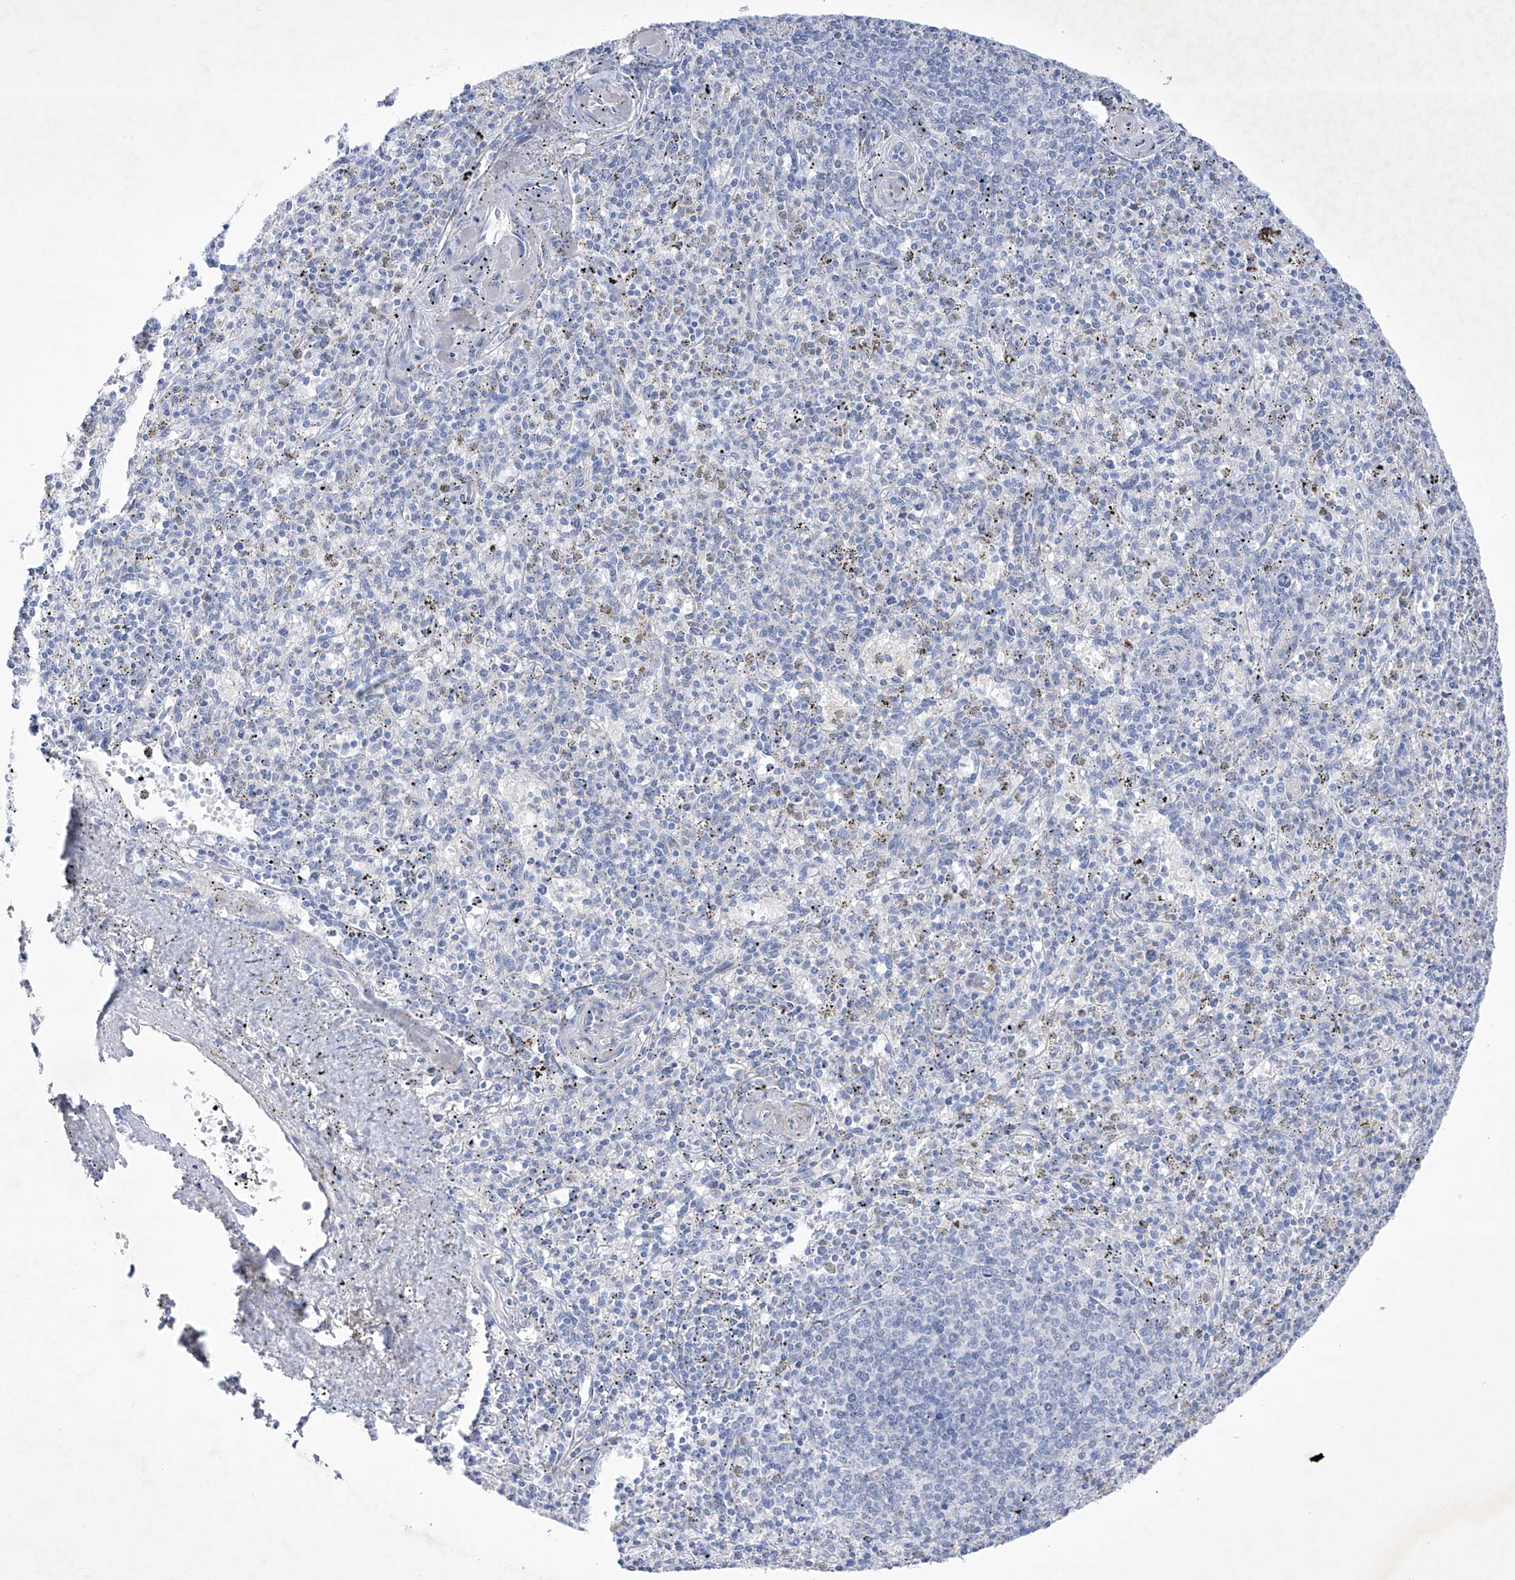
{"staining": {"intensity": "negative", "quantity": "none", "location": "none"}, "tissue": "spleen", "cell_type": "Cells in red pulp", "image_type": "normal", "snomed": [{"axis": "morphology", "description": "Normal tissue, NOS"}, {"axis": "topography", "description": "Spleen"}], "caption": "Protein analysis of unremarkable spleen exhibits no significant expression in cells in red pulp. (DAB immunohistochemistry visualized using brightfield microscopy, high magnification).", "gene": "C1orf87", "patient": {"sex": "male", "age": 72}}